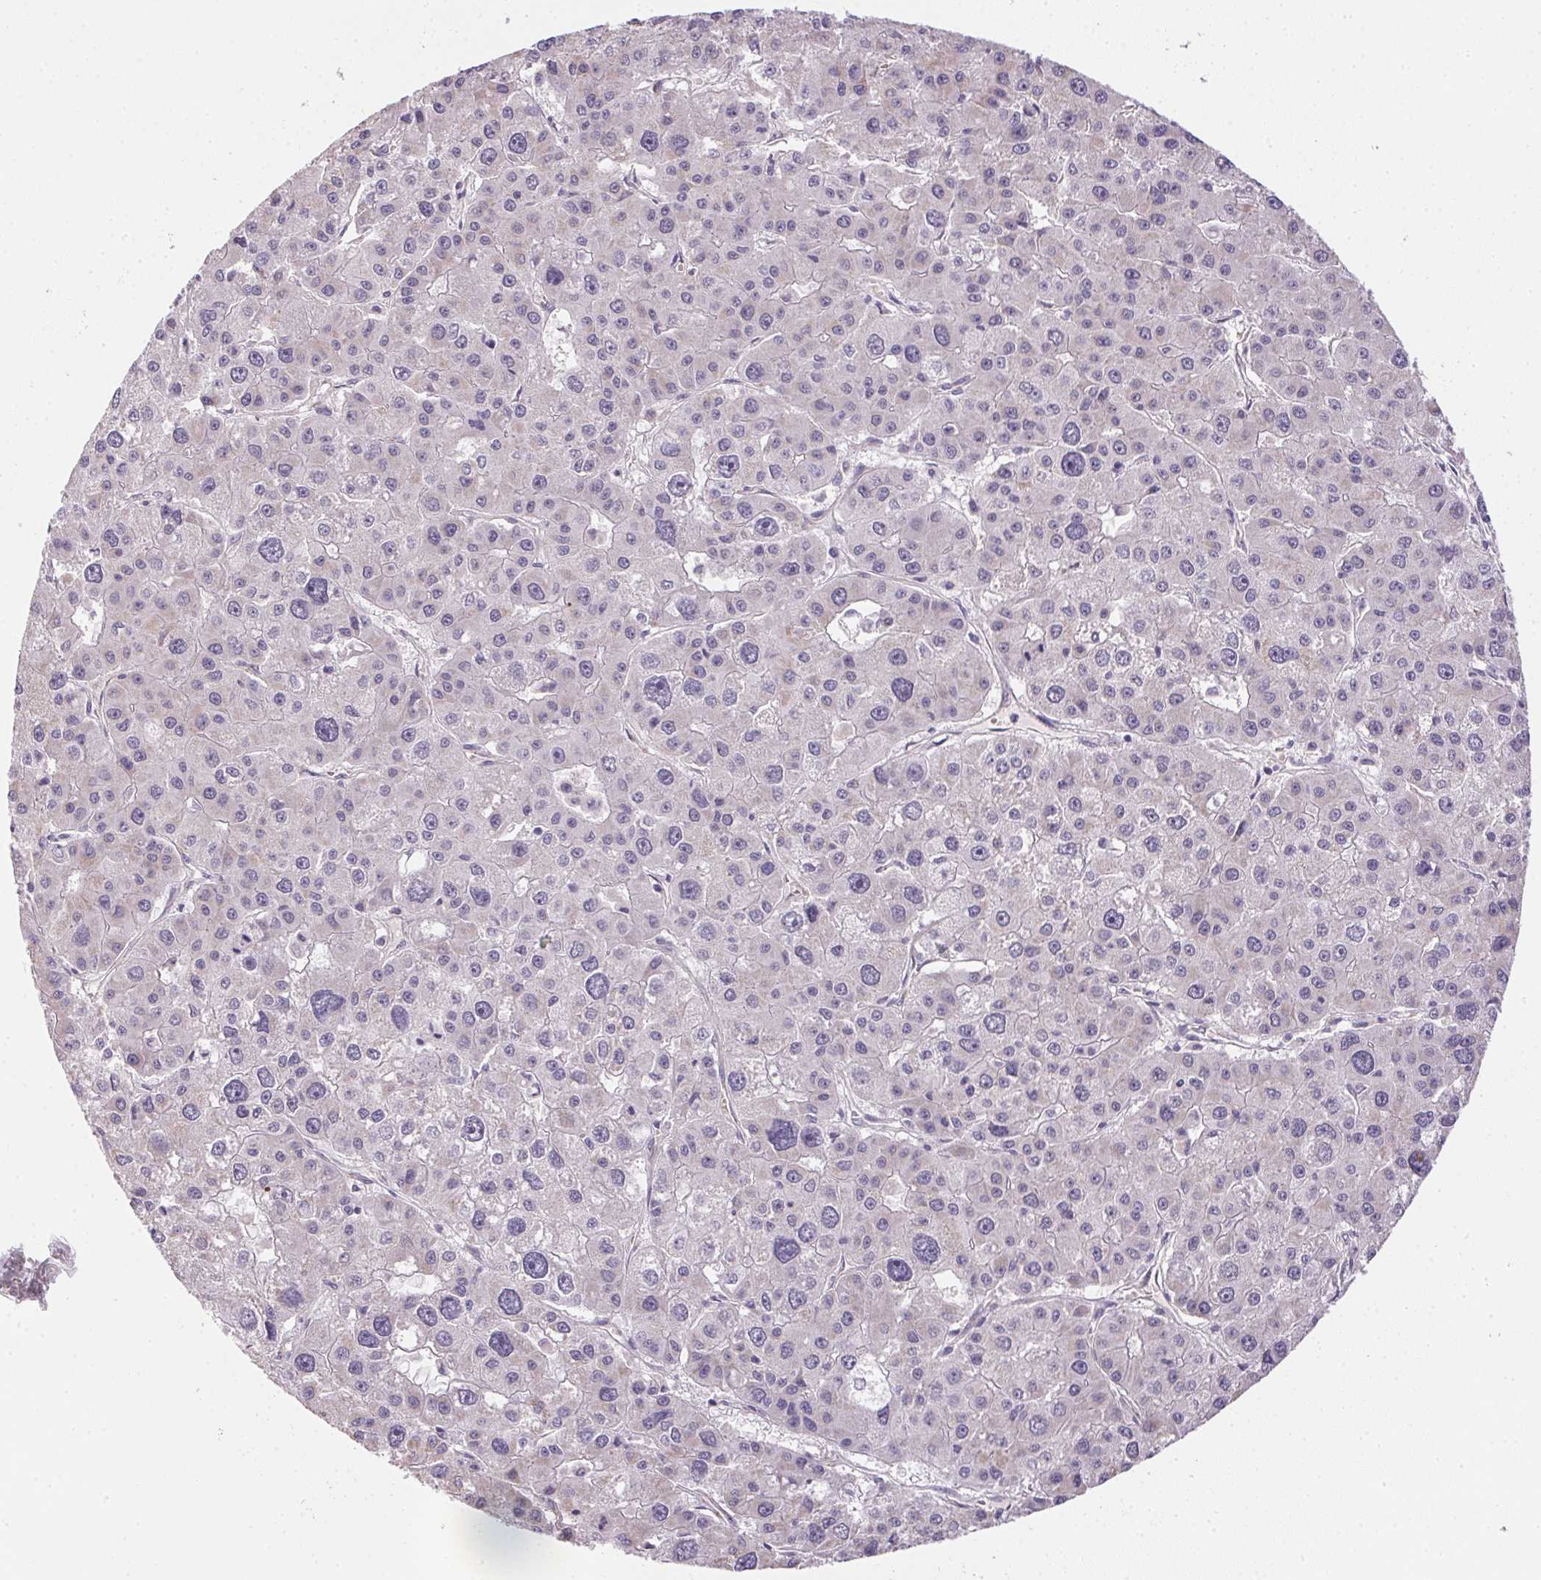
{"staining": {"intensity": "weak", "quantity": "<25%", "location": "cytoplasmic/membranous"}, "tissue": "liver cancer", "cell_type": "Tumor cells", "image_type": "cancer", "snomed": [{"axis": "morphology", "description": "Carcinoma, Hepatocellular, NOS"}, {"axis": "topography", "description": "Liver"}], "caption": "The image shows no staining of tumor cells in liver cancer (hepatocellular carcinoma). The staining was performed using DAB to visualize the protein expression in brown, while the nuclei were stained in blue with hematoxylin (Magnification: 20x).", "gene": "SMYD1", "patient": {"sex": "male", "age": 73}}